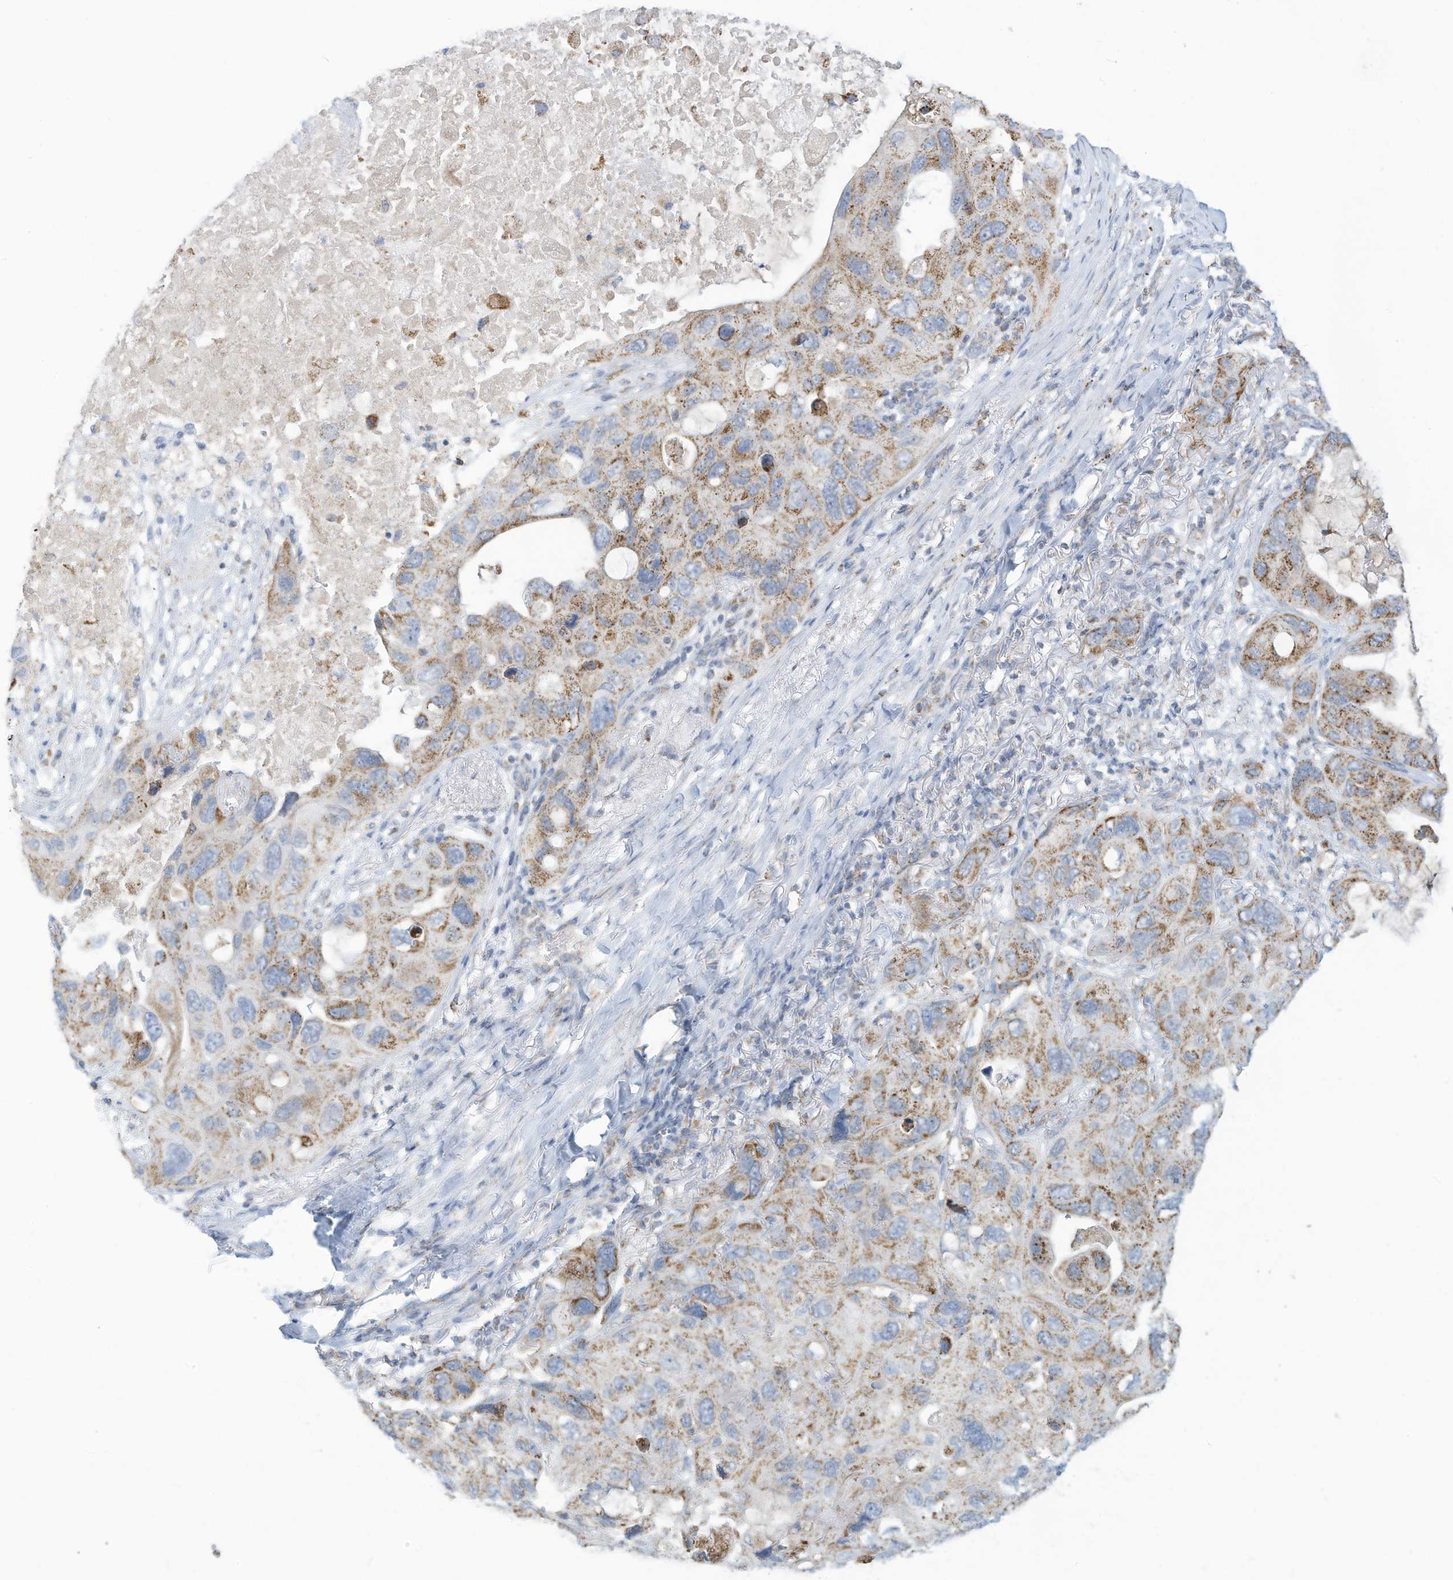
{"staining": {"intensity": "moderate", "quantity": "25%-75%", "location": "cytoplasmic/membranous"}, "tissue": "lung cancer", "cell_type": "Tumor cells", "image_type": "cancer", "snomed": [{"axis": "morphology", "description": "Squamous cell carcinoma, NOS"}, {"axis": "topography", "description": "Lung"}], "caption": "Immunohistochemical staining of lung cancer (squamous cell carcinoma) reveals moderate cytoplasmic/membranous protein staining in approximately 25%-75% of tumor cells.", "gene": "NLN", "patient": {"sex": "female", "age": 73}}